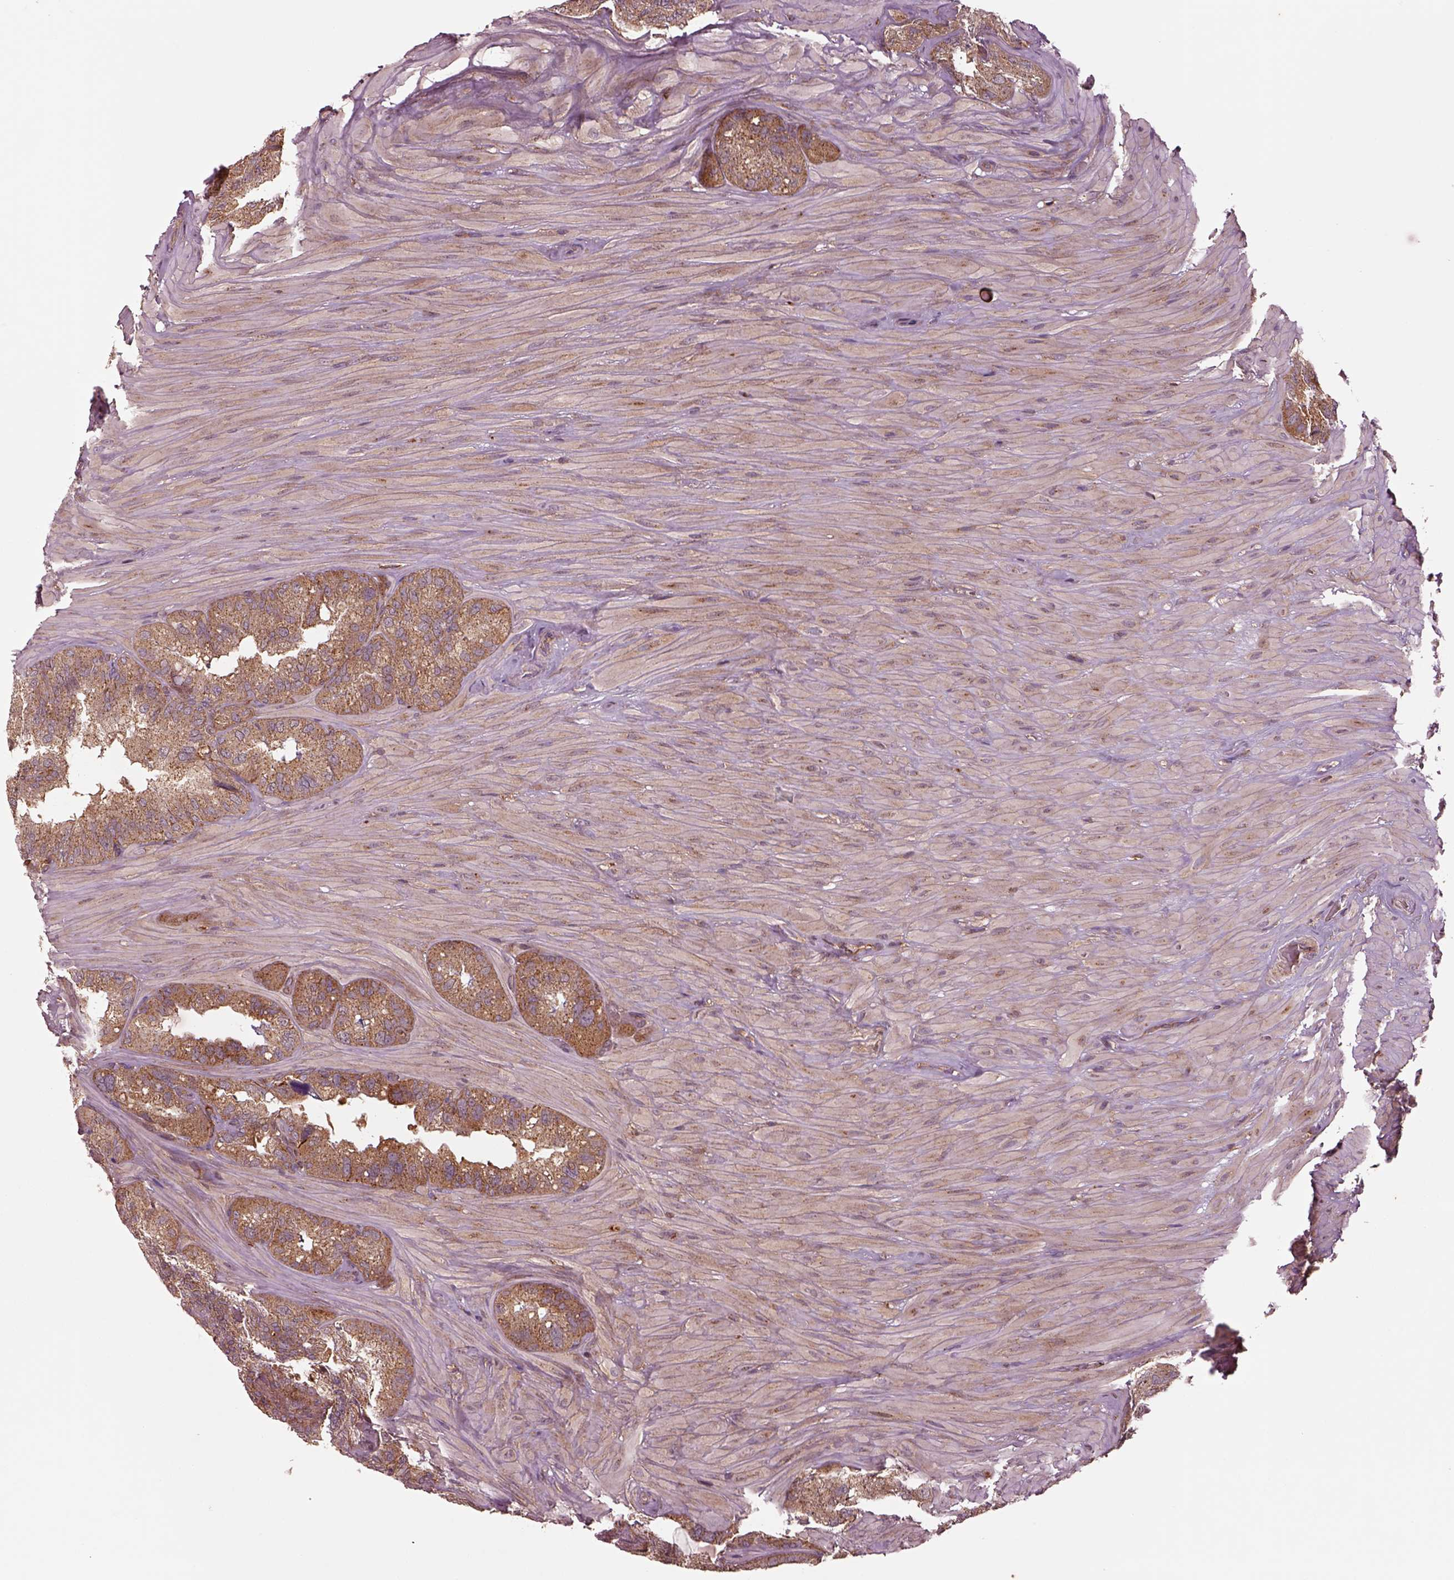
{"staining": {"intensity": "moderate", "quantity": "25%-75%", "location": "cytoplasmic/membranous"}, "tissue": "seminal vesicle", "cell_type": "Glandular cells", "image_type": "normal", "snomed": [{"axis": "morphology", "description": "Normal tissue, NOS"}, {"axis": "topography", "description": "Seminal veicle"}], "caption": "An IHC micrograph of normal tissue is shown. Protein staining in brown highlights moderate cytoplasmic/membranous positivity in seminal vesicle within glandular cells.", "gene": "WASHC2A", "patient": {"sex": "male", "age": 60}}